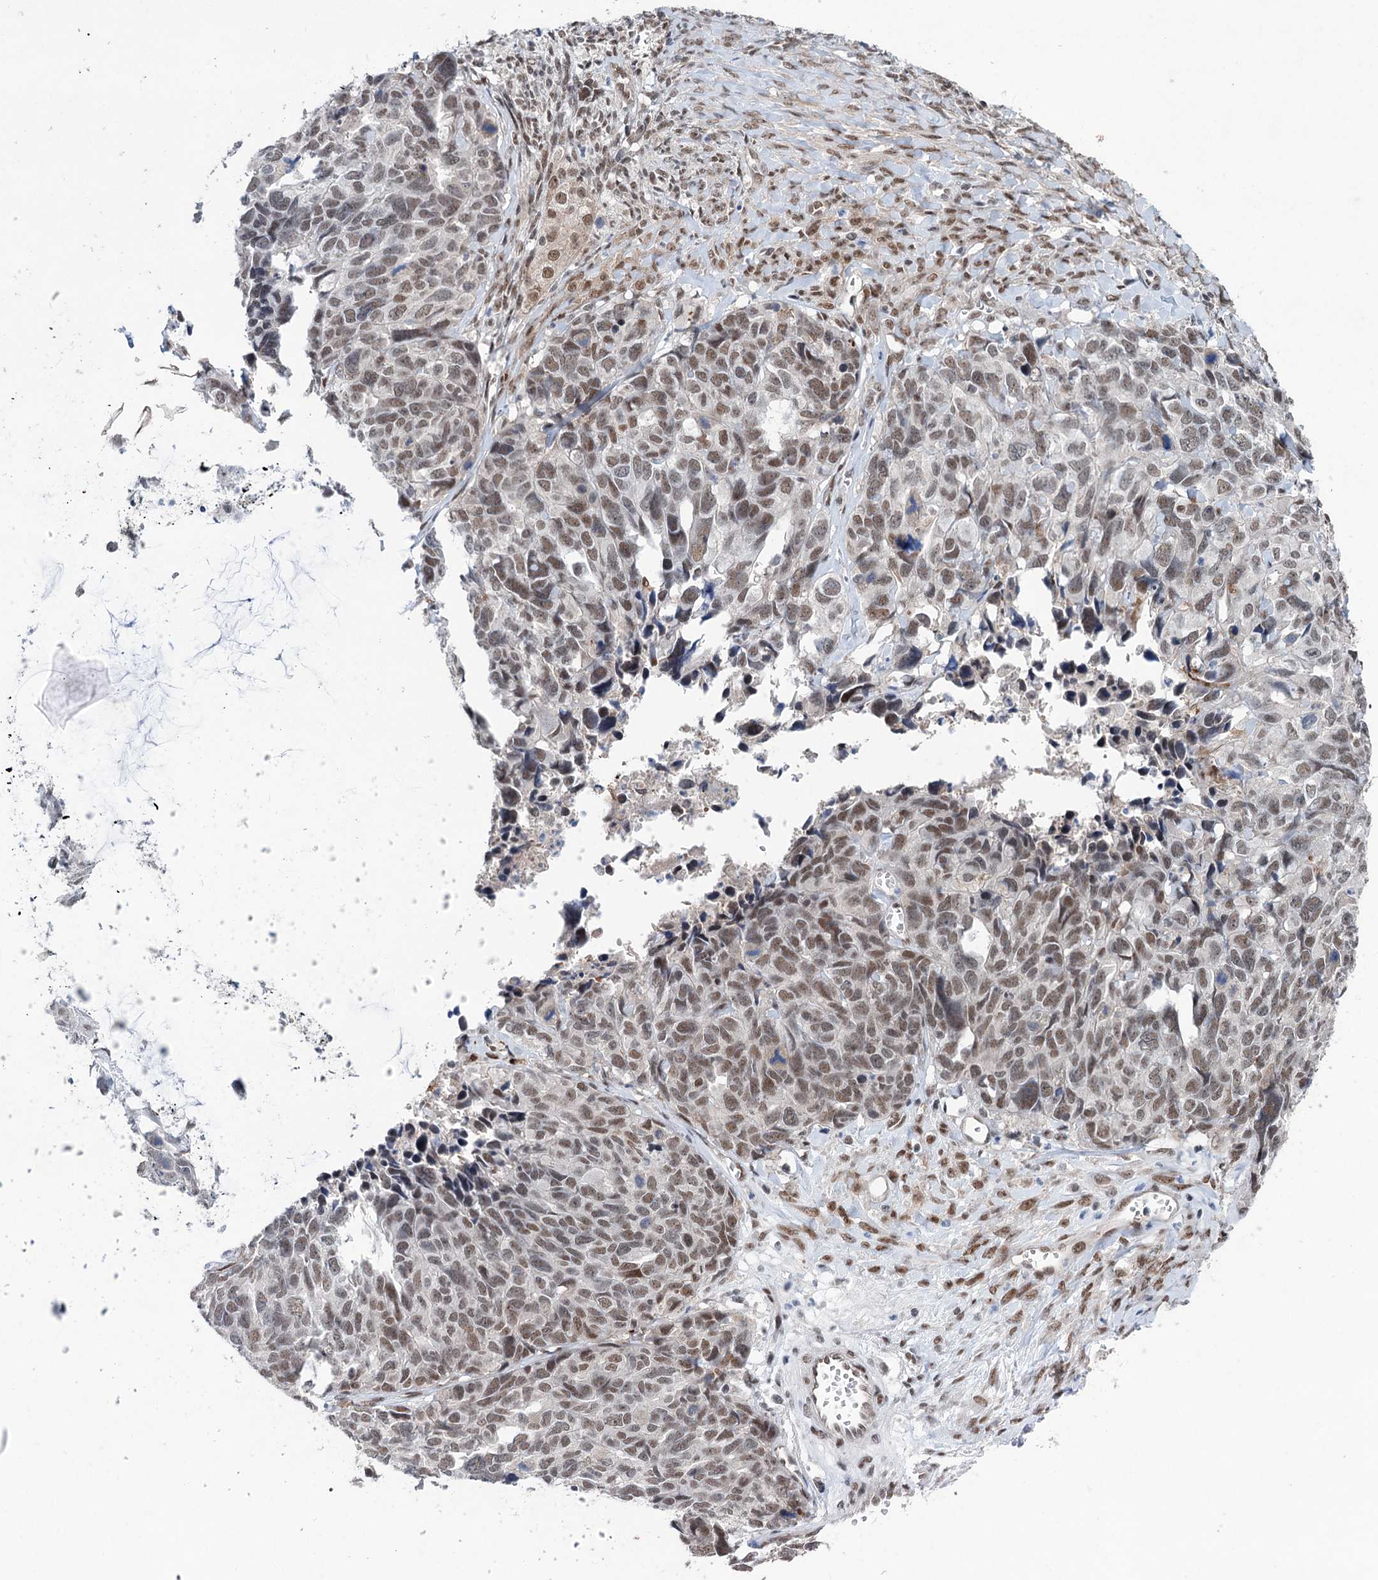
{"staining": {"intensity": "moderate", "quantity": ">75%", "location": "nuclear"}, "tissue": "ovarian cancer", "cell_type": "Tumor cells", "image_type": "cancer", "snomed": [{"axis": "morphology", "description": "Cystadenocarcinoma, serous, NOS"}, {"axis": "topography", "description": "Ovary"}], "caption": "High-magnification brightfield microscopy of ovarian serous cystadenocarcinoma stained with DAB (3,3'-diaminobenzidine) (brown) and counterstained with hematoxylin (blue). tumor cells exhibit moderate nuclear positivity is seen in about>75% of cells. The protein is shown in brown color, while the nuclei are stained blue.", "gene": "FAM53A", "patient": {"sex": "female", "age": 79}}